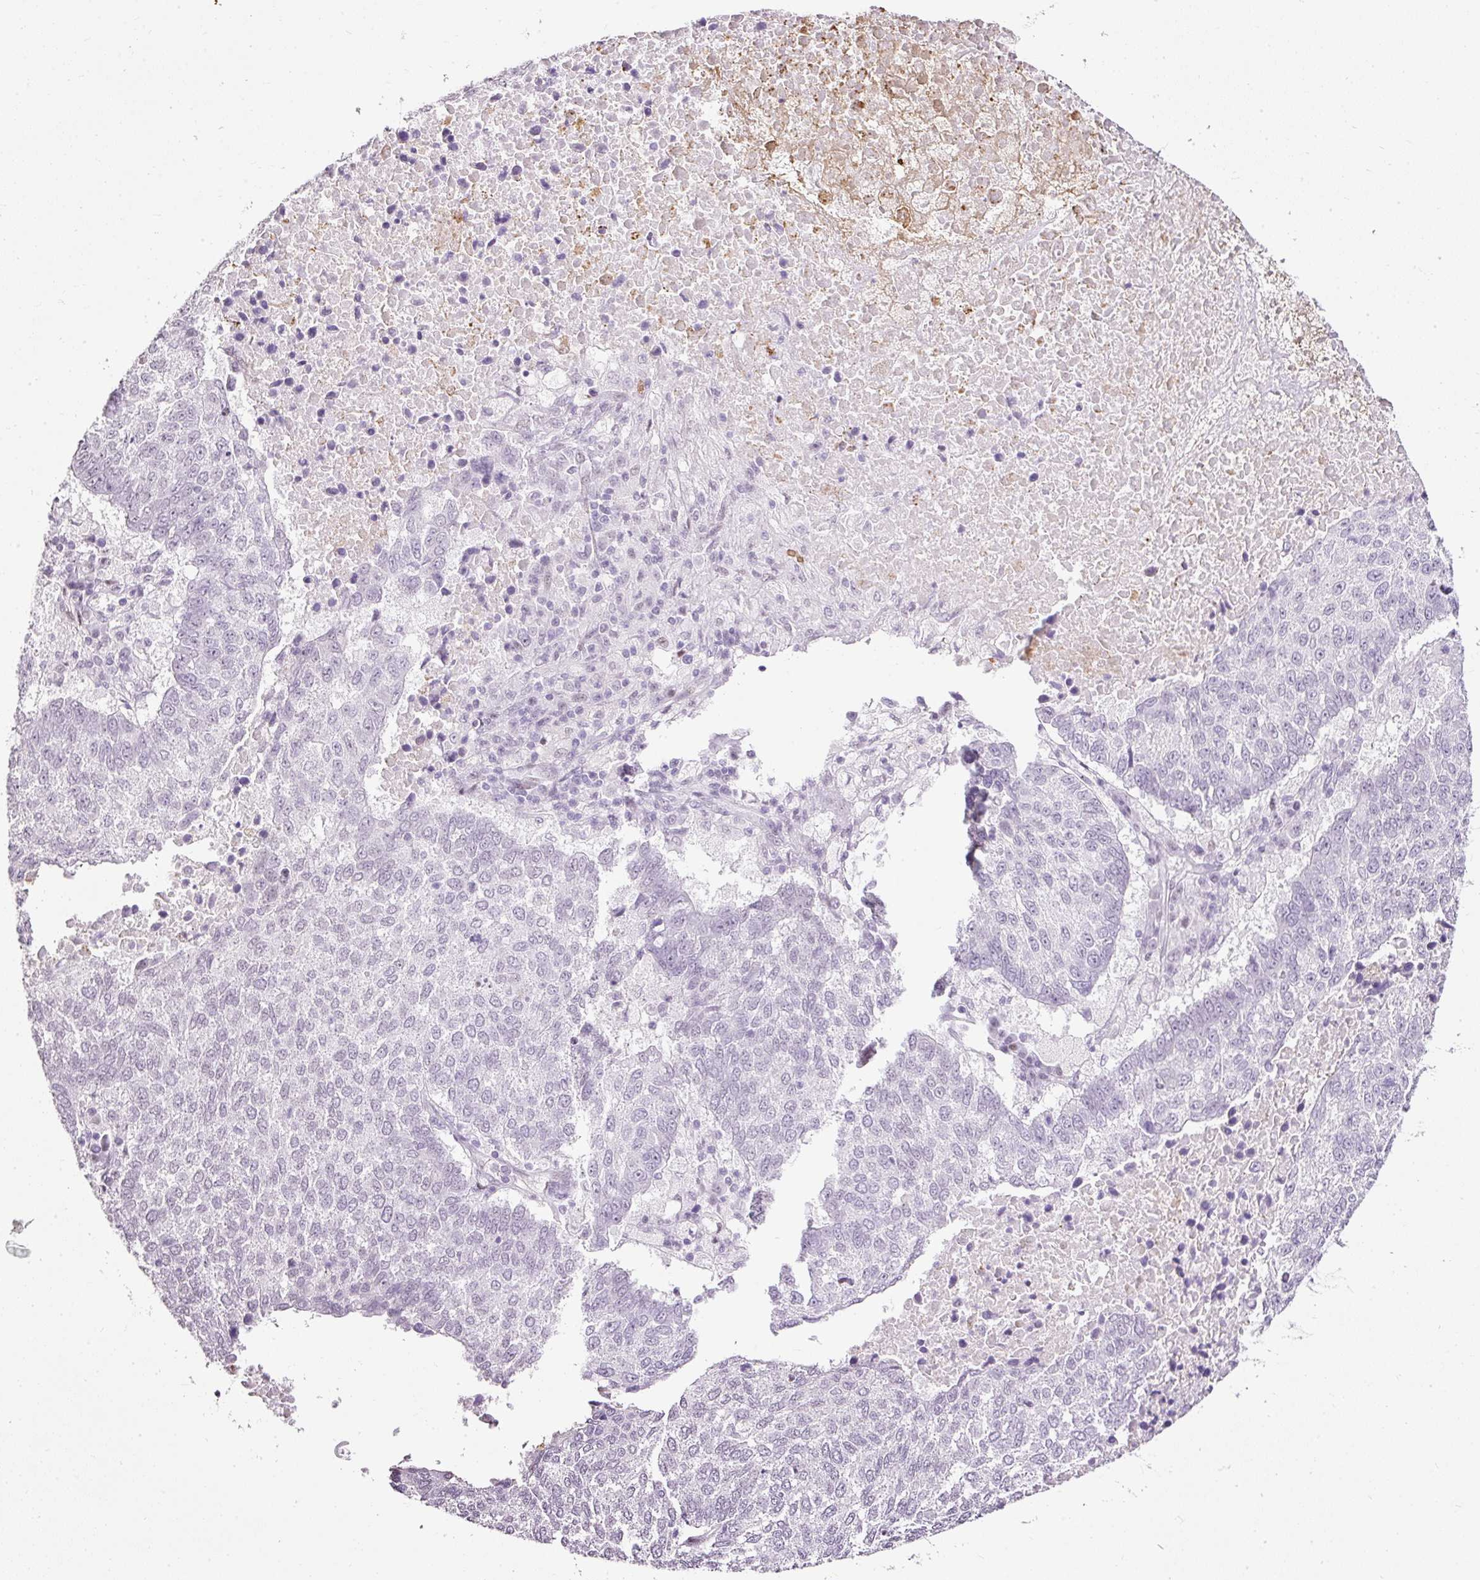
{"staining": {"intensity": "negative", "quantity": "none", "location": "none"}, "tissue": "lung cancer", "cell_type": "Tumor cells", "image_type": "cancer", "snomed": [{"axis": "morphology", "description": "Squamous cell carcinoma, NOS"}, {"axis": "topography", "description": "Lung"}], "caption": "The immunohistochemistry image has no significant positivity in tumor cells of lung squamous cell carcinoma tissue. (DAB (3,3'-diaminobenzidine) immunohistochemistry (IHC), high magnification).", "gene": "PDE6B", "patient": {"sex": "male", "age": 73}}